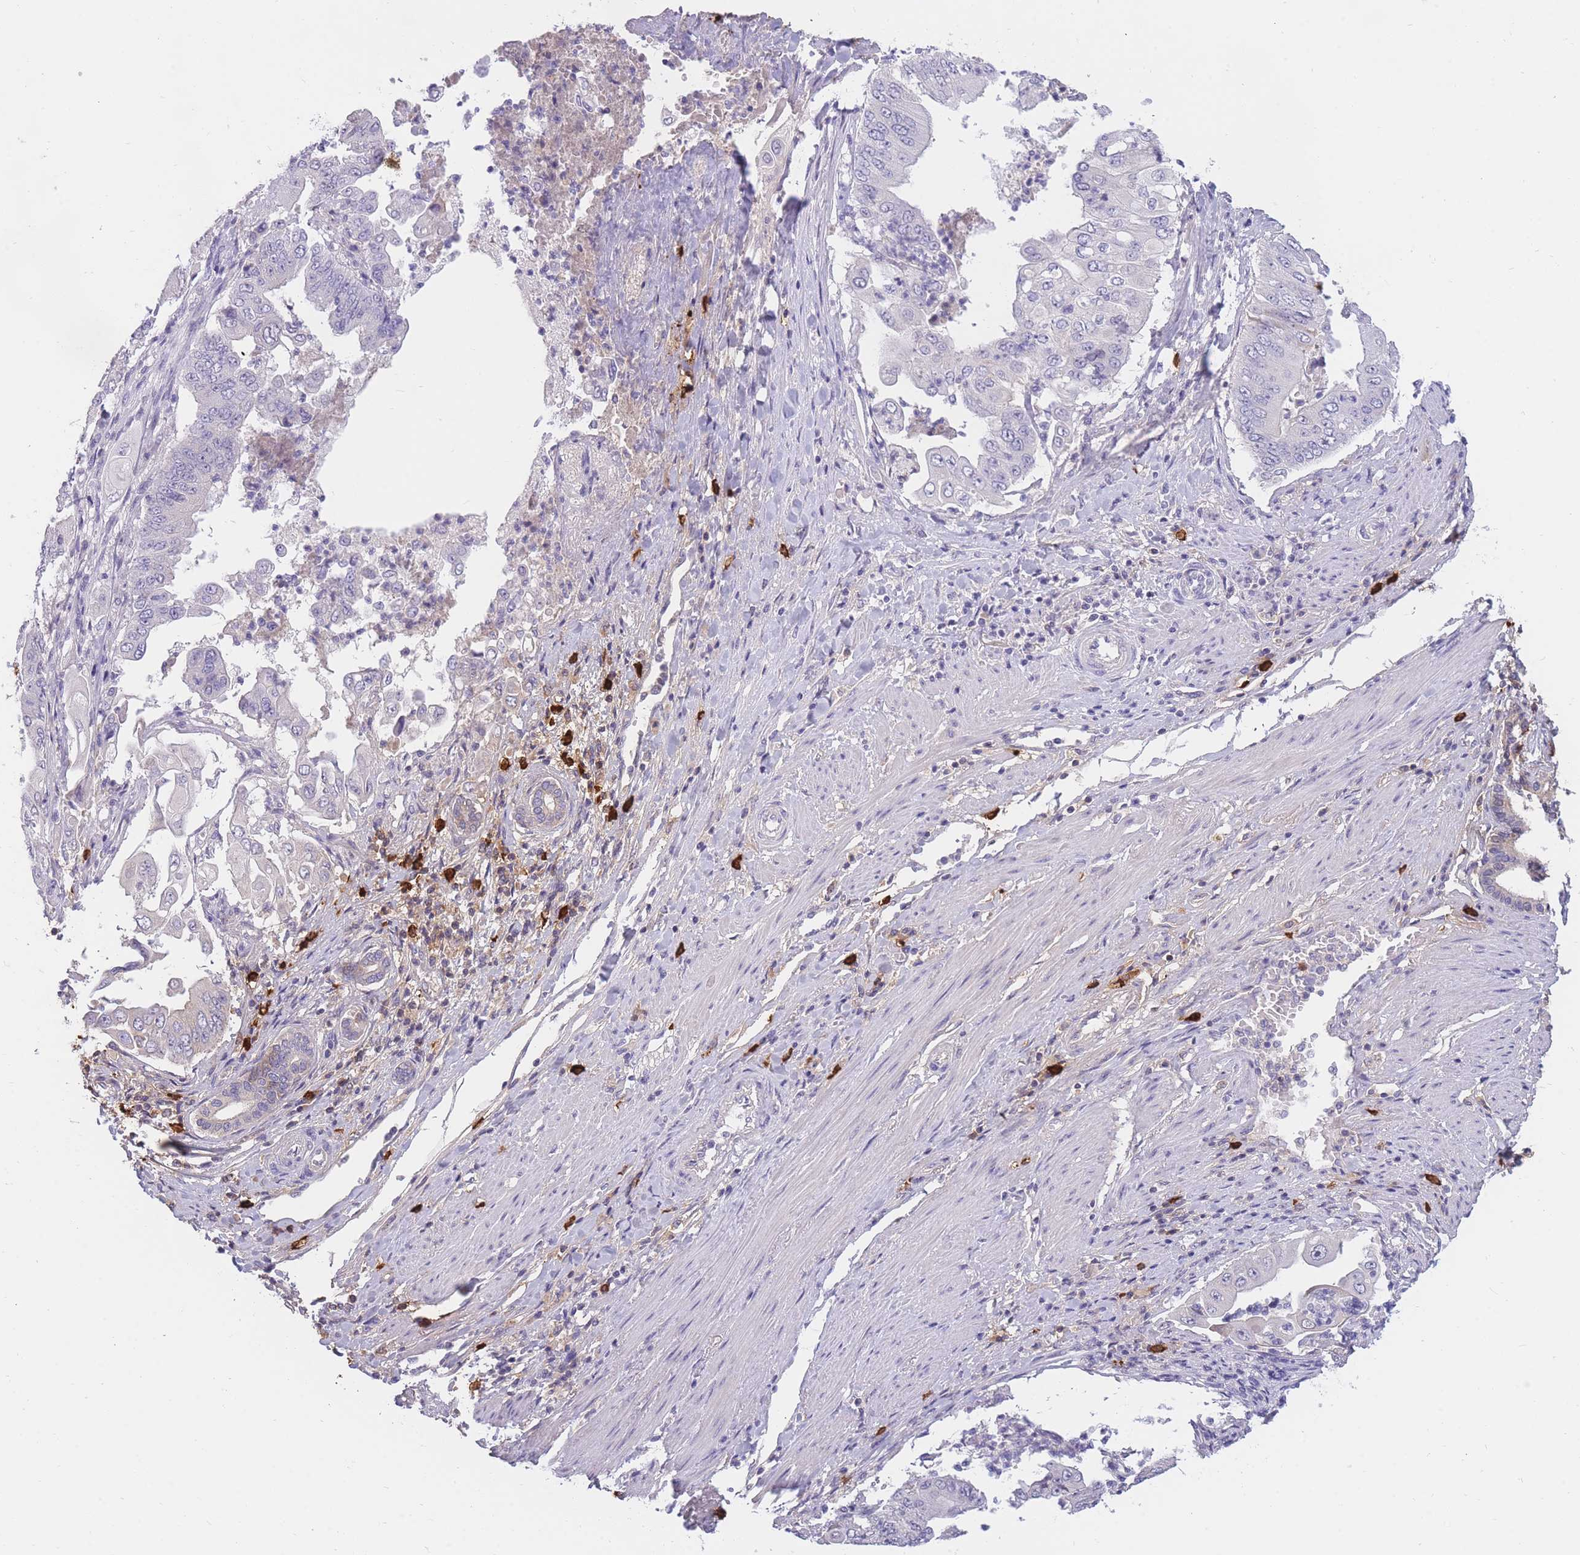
{"staining": {"intensity": "negative", "quantity": "none", "location": "none"}, "tissue": "pancreatic cancer", "cell_type": "Tumor cells", "image_type": "cancer", "snomed": [{"axis": "morphology", "description": "Adenocarcinoma, NOS"}, {"axis": "topography", "description": "Pancreas"}], "caption": "High magnification brightfield microscopy of pancreatic adenocarcinoma stained with DAB (brown) and counterstained with hematoxylin (blue): tumor cells show no significant staining. (DAB (3,3'-diaminobenzidine) IHC with hematoxylin counter stain).", "gene": "TPSD1", "patient": {"sex": "female", "age": 77}}